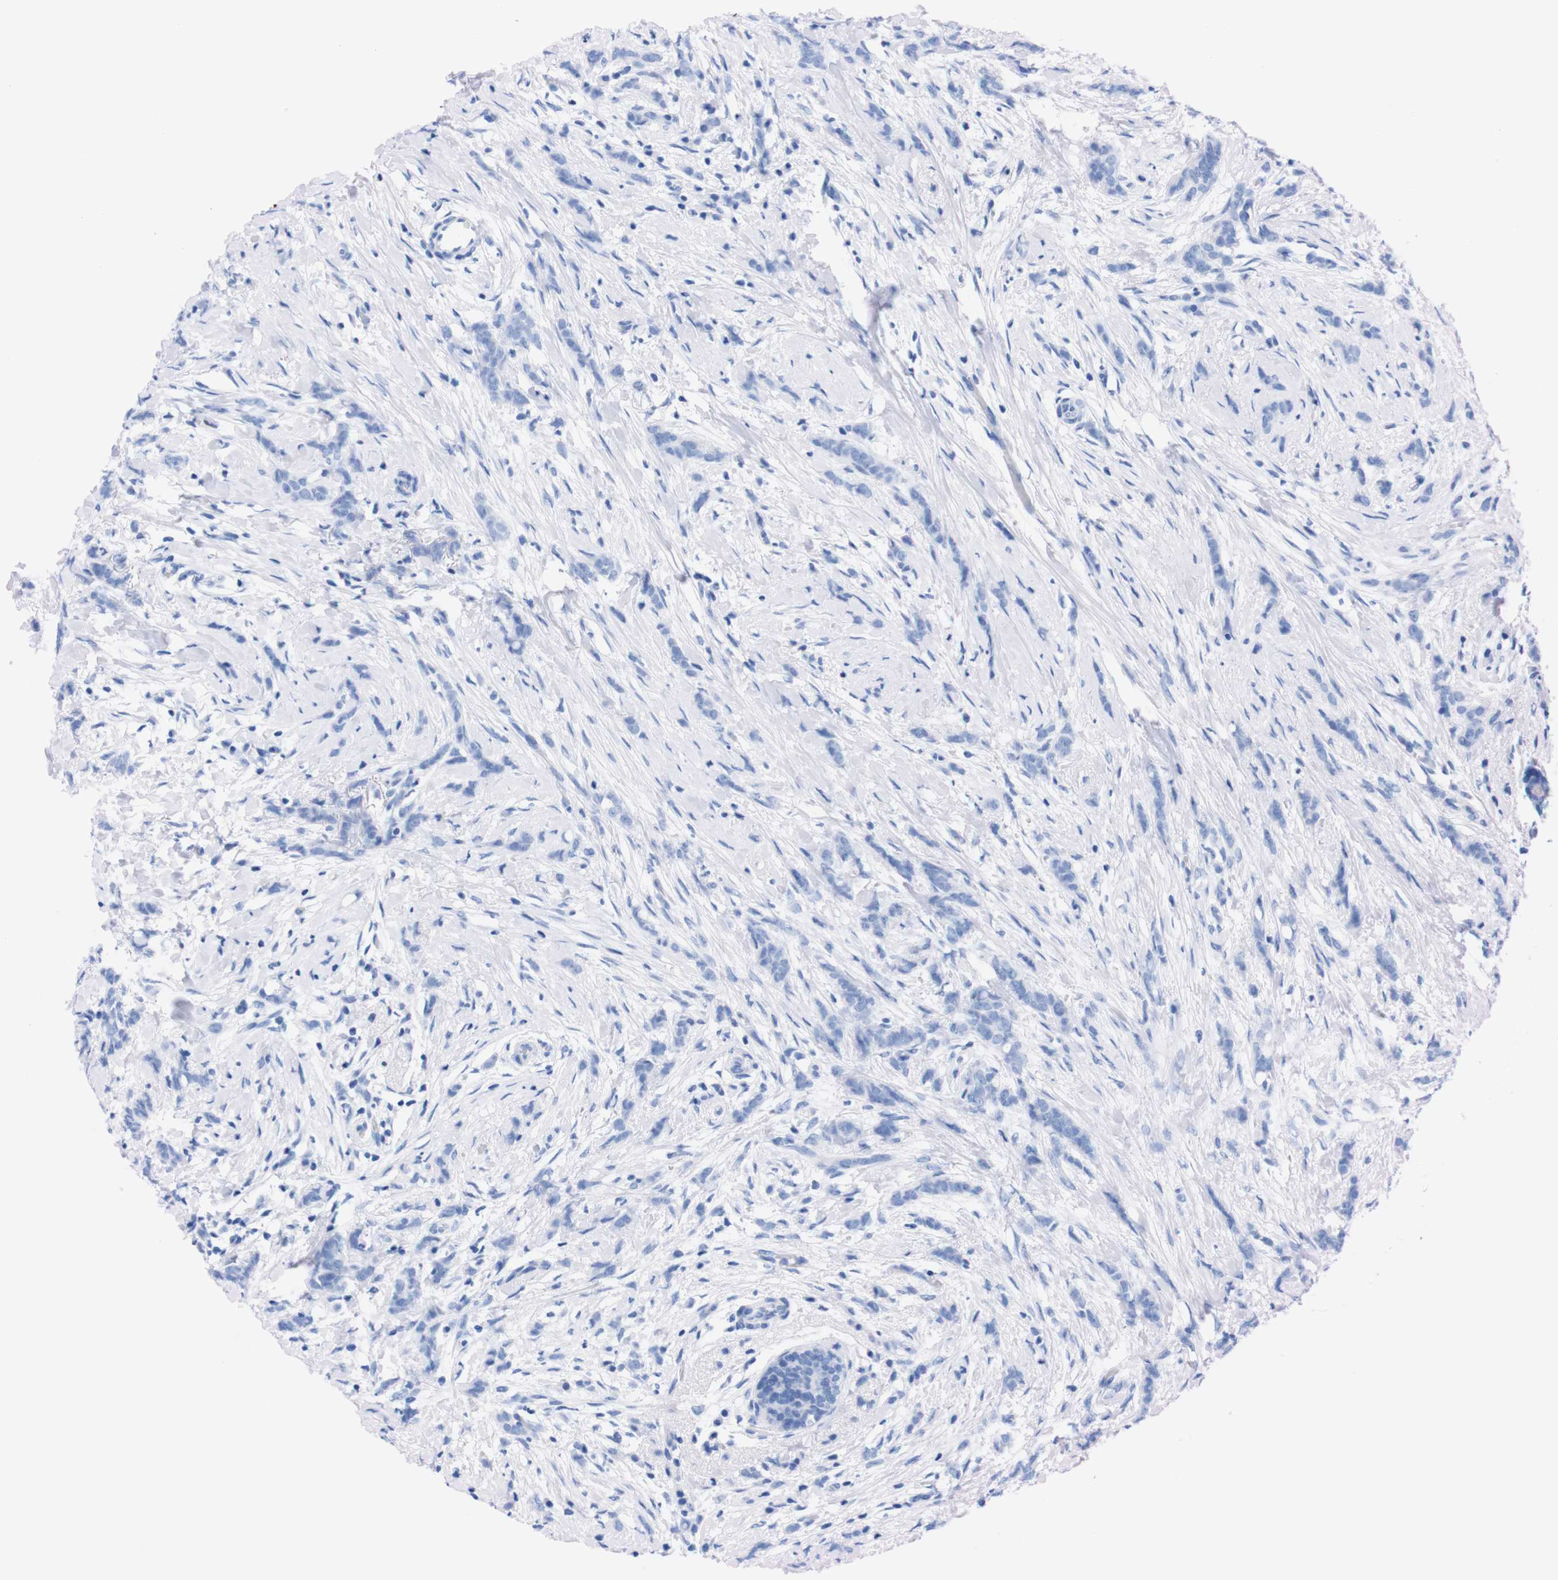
{"staining": {"intensity": "negative", "quantity": "none", "location": "none"}, "tissue": "breast cancer", "cell_type": "Tumor cells", "image_type": "cancer", "snomed": [{"axis": "morphology", "description": "Lobular carcinoma, in situ"}, {"axis": "morphology", "description": "Lobular carcinoma"}, {"axis": "topography", "description": "Breast"}], "caption": "Breast cancer (lobular carcinoma in situ) stained for a protein using immunohistochemistry shows no expression tumor cells.", "gene": "P2RY12", "patient": {"sex": "female", "age": 41}}